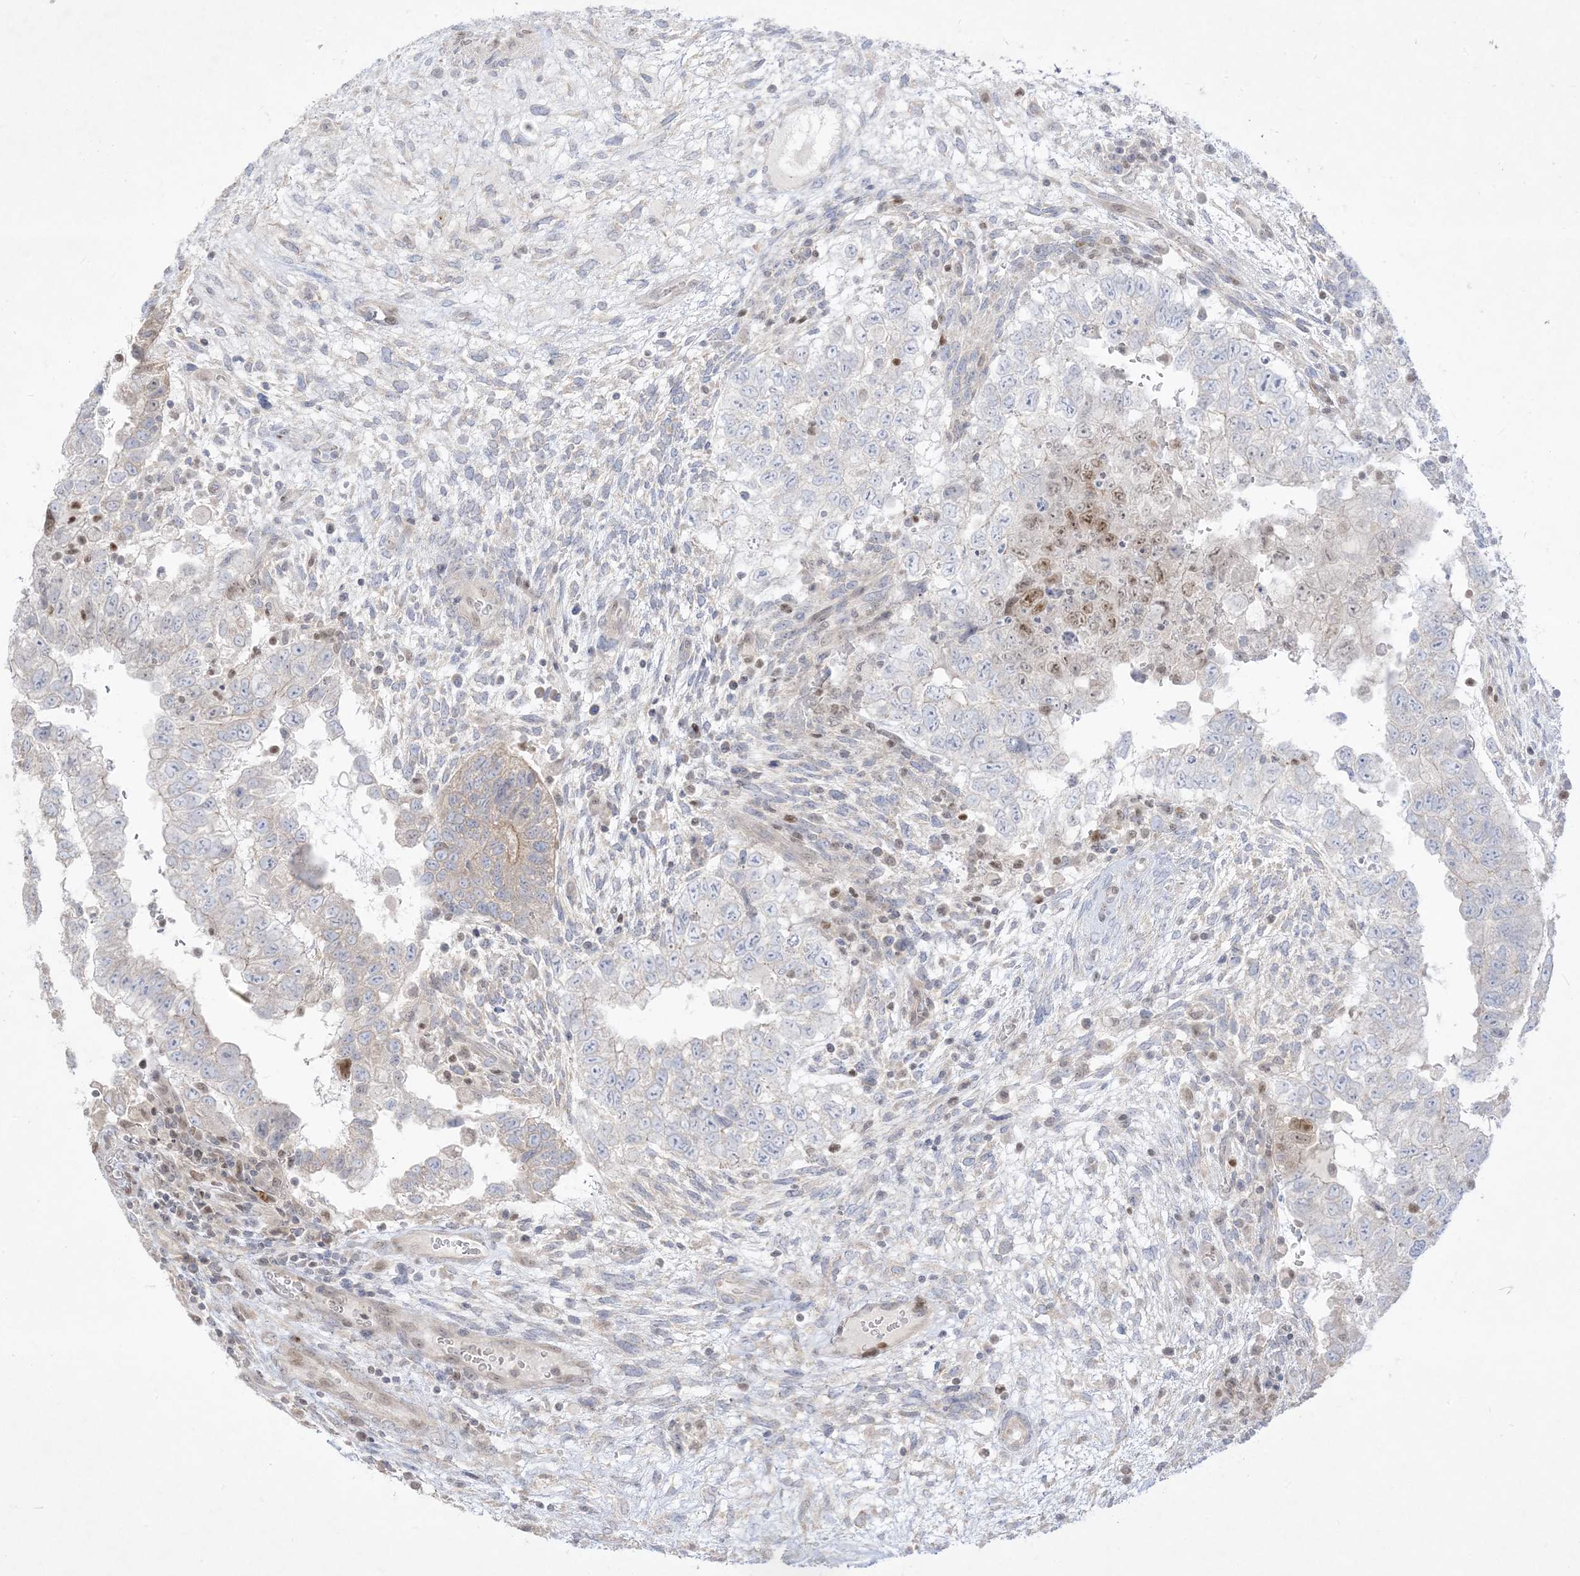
{"staining": {"intensity": "strong", "quantity": "<25%", "location": "nuclear"}, "tissue": "testis cancer", "cell_type": "Tumor cells", "image_type": "cancer", "snomed": [{"axis": "morphology", "description": "Carcinoma, Embryonal, NOS"}, {"axis": "topography", "description": "Testis"}], "caption": "Embryonal carcinoma (testis) was stained to show a protein in brown. There is medium levels of strong nuclear expression in approximately <25% of tumor cells.", "gene": "BHLHE40", "patient": {"sex": "male", "age": 37}}